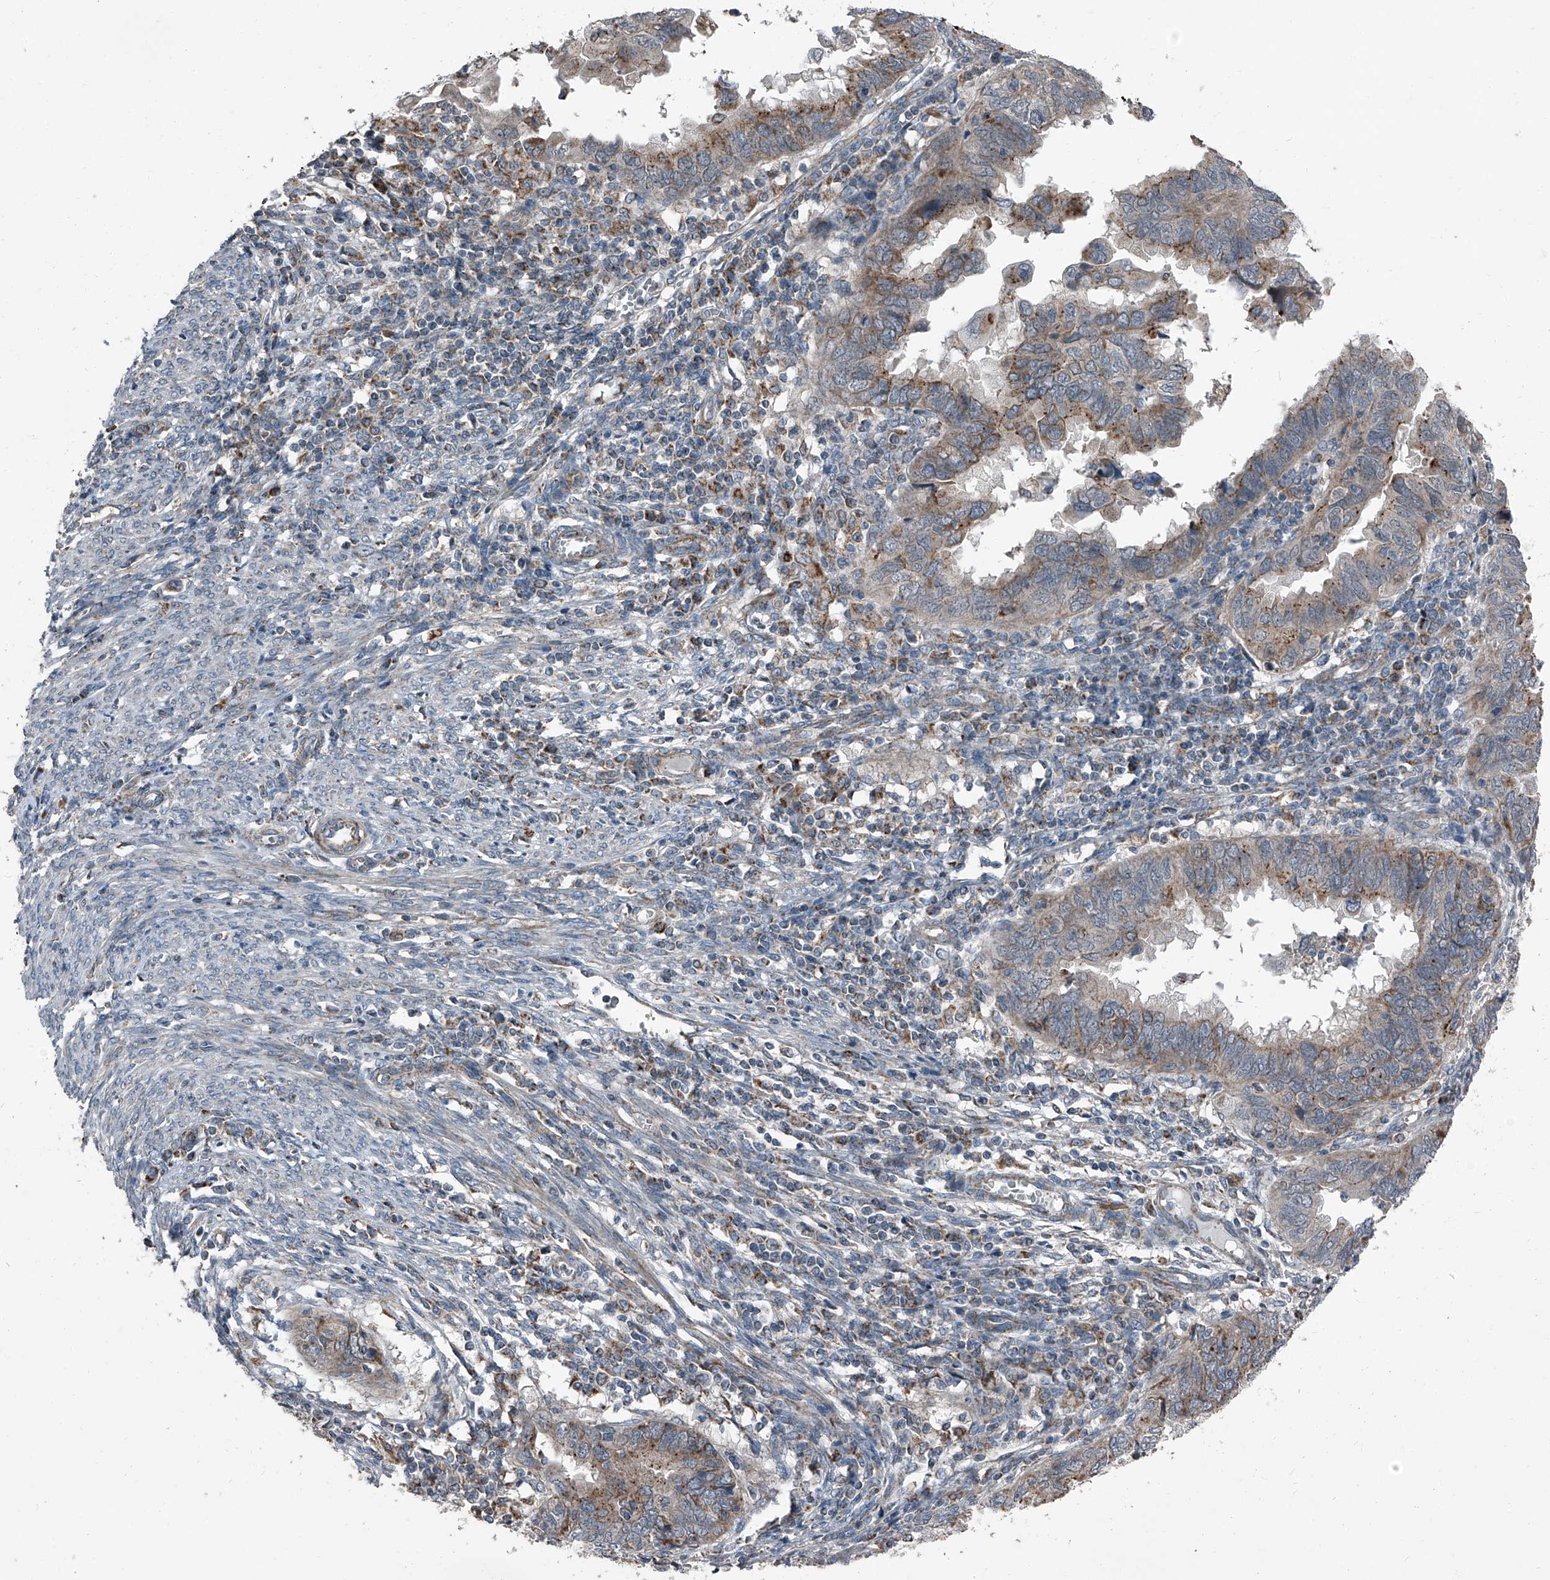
{"staining": {"intensity": "moderate", "quantity": ">75%", "location": "cytoplasmic/membranous"}, "tissue": "endometrial cancer", "cell_type": "Tumor cells", "image_type": "cancer", "snomed": [{"axis": "morphology", "description": "Adenocarcinoma, NOS"}, {"axis": "topography", "description": "Uterus"}], "caption": "Endometrial cancer (adenocarcinoma) stained with a protein marker shows moderate staining in tumor cells.", "gene": "CHRNA7", "patient": {"sex": "female", "age": 77}}